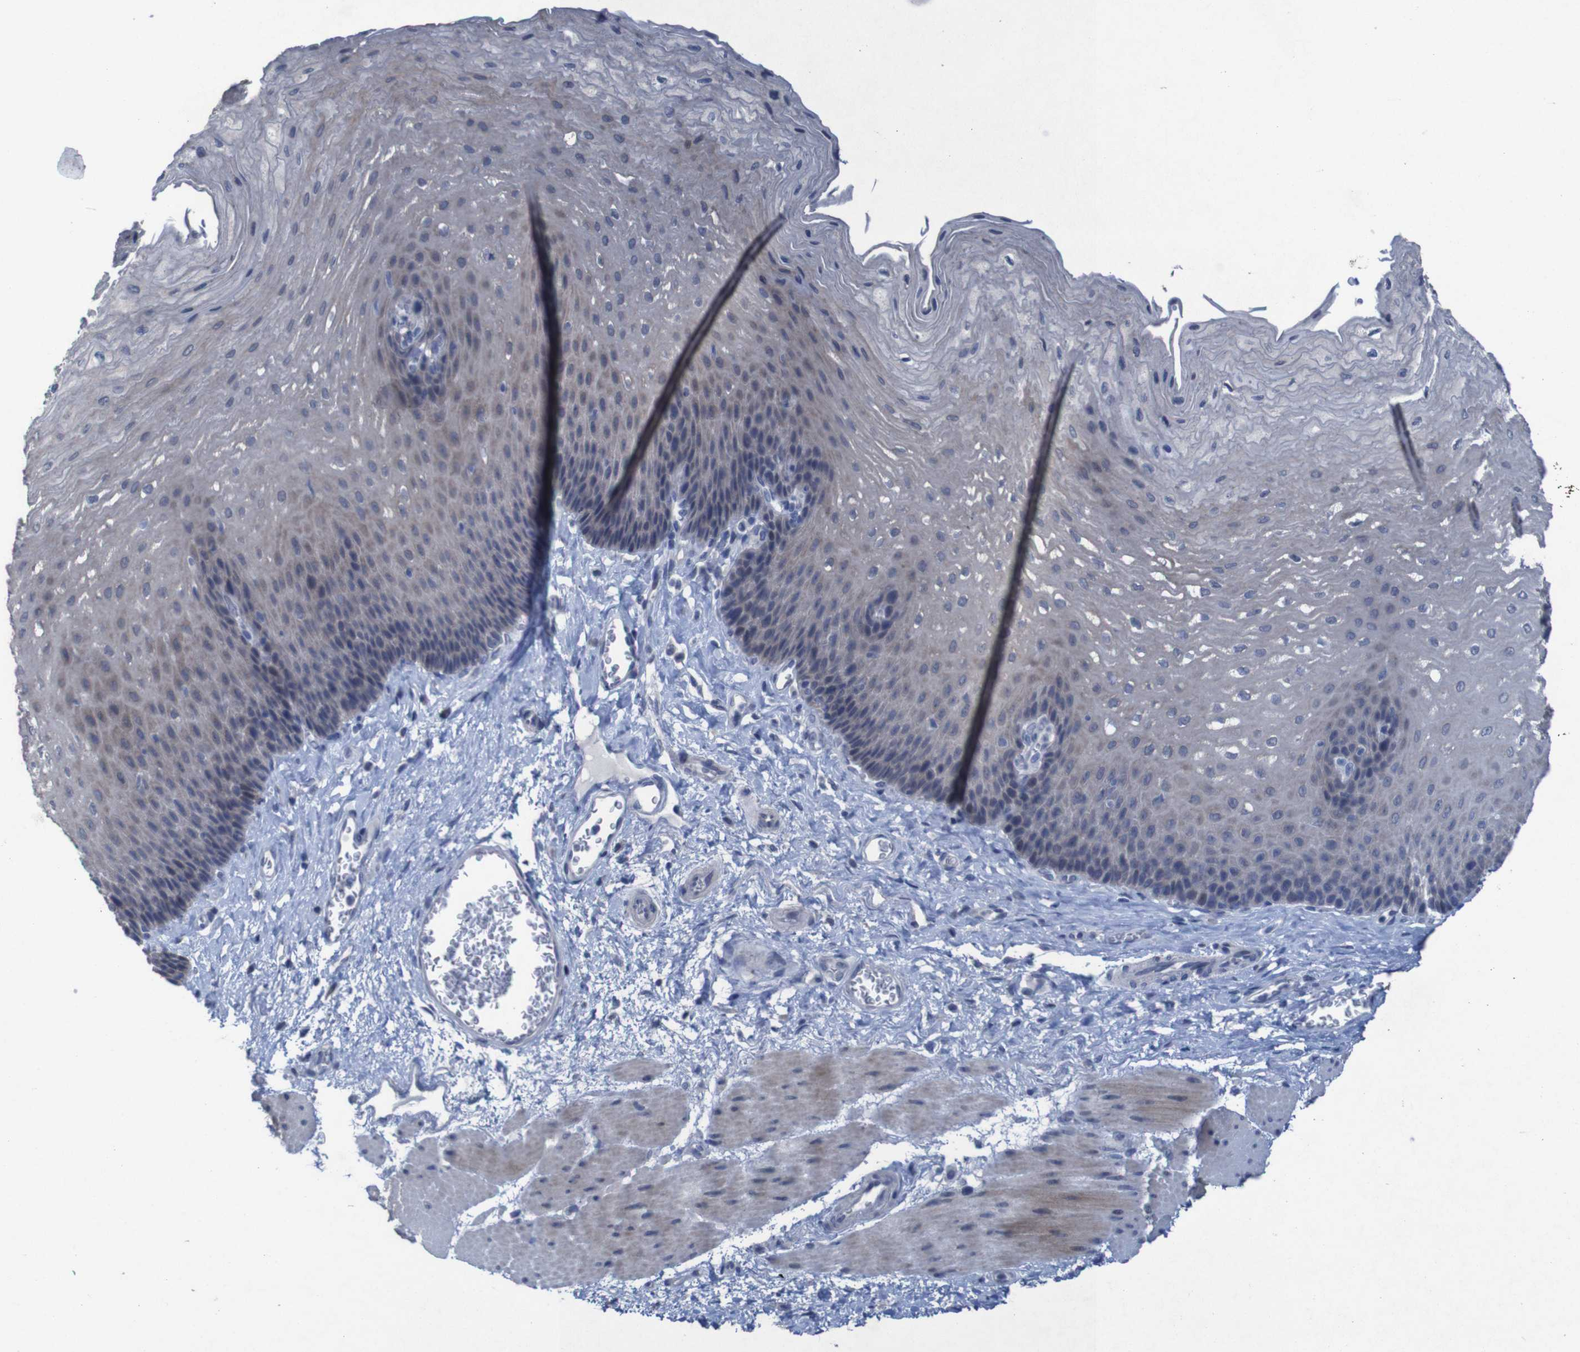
{"staining": {"intensity": "weak", "quantity": "<25%", "location": "cytoplasmic/membranous"}, "tissue": "esophagus", "cell_type": "Squamous epithelial cells", "image_type": "normal", "snomed": [{"axis": "morphology", "description": "Normal tissue, NOS"}, {"axis": "topography", "description": "Esophagus"}], "caption": "IHC image of normal esophagus: human esophagus stained with DAB (3,3'-diaminobenzidine) demonstrates no significant protein staining in squamous epithelial cells. (Immunohistochemistry, brightfield microscopy, high magnification).", "gene": "CLDN18", "patient": {"sex": "female", "age": 72}}